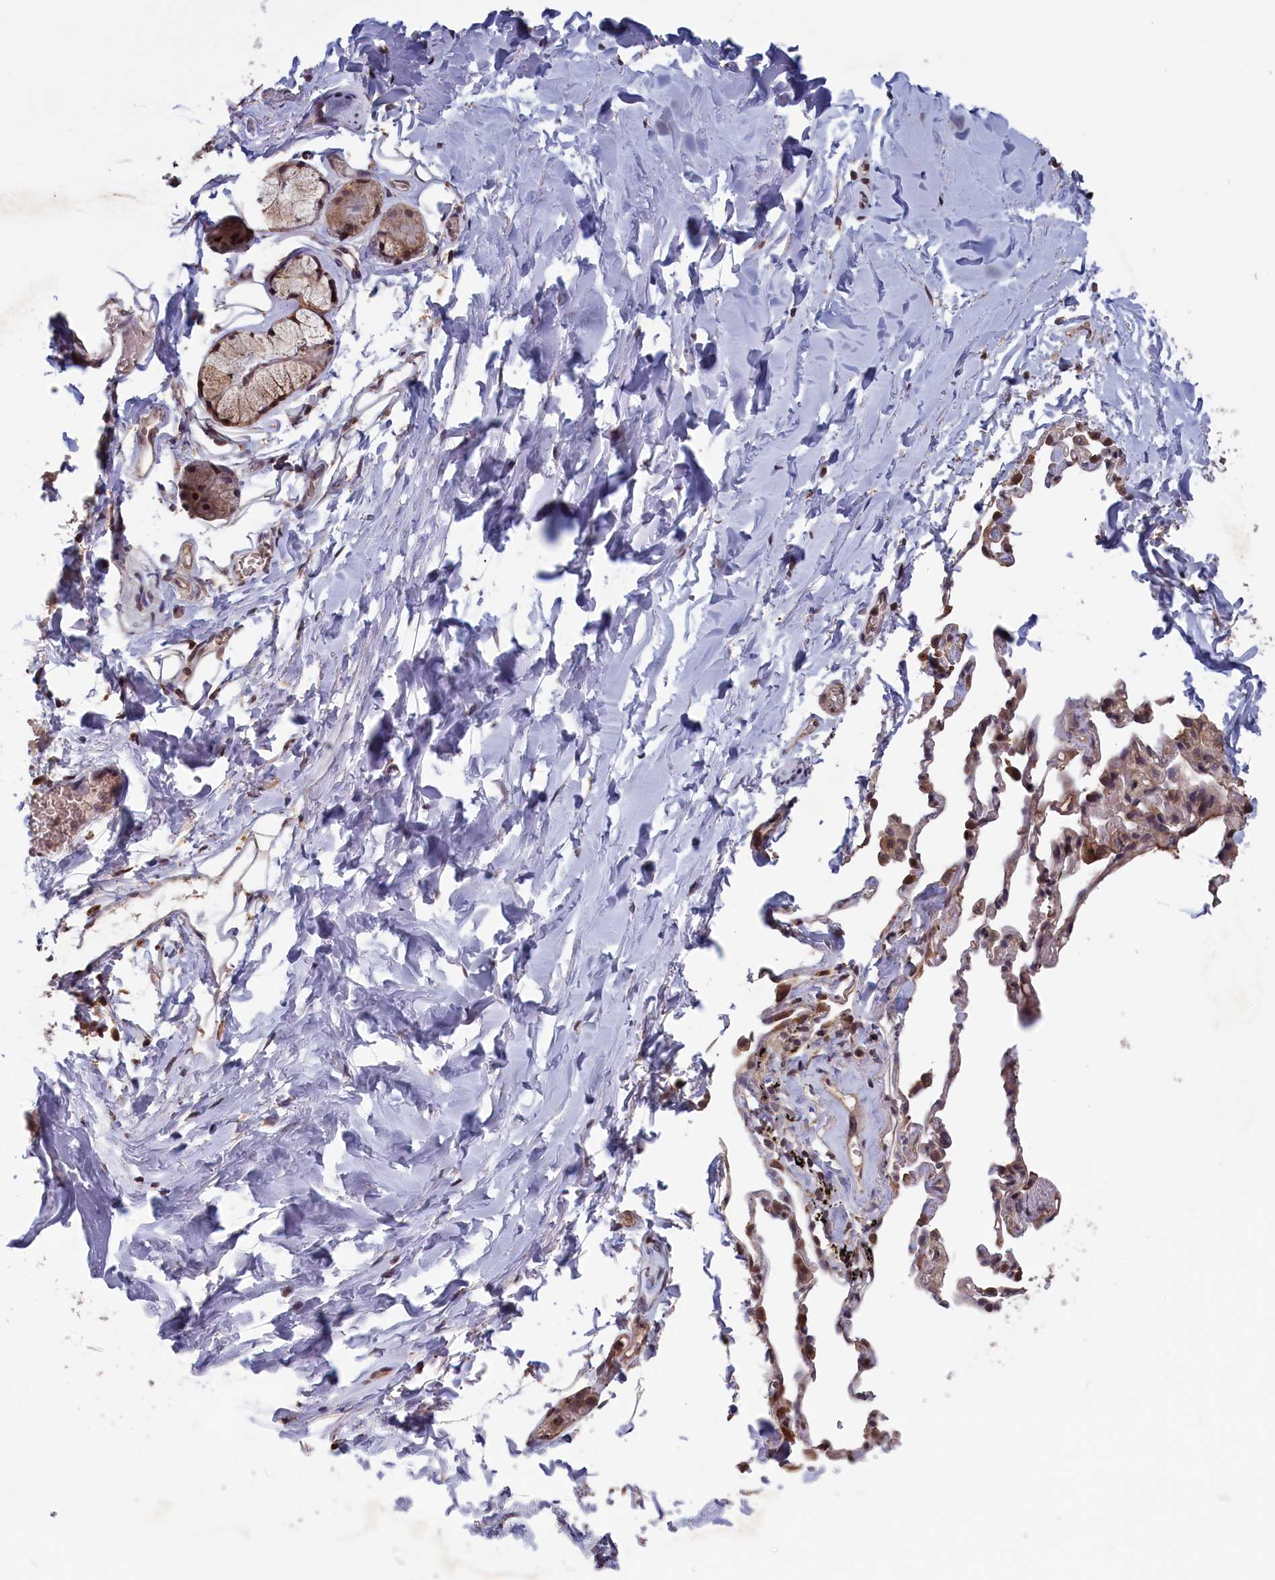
{"staining": {"intensity": "weak", "quantity": "25%-75%", "location": "cytoplasmic/membranous"}, "tissue": "adipose tissue", "cell_type": "Adipocytes", "image_type": "normal", "snomed": [{"axis": "morphology", "description": "Normal tissue, NOS"}, {"axis": "topography", "description": "Lymph node"}, {"axis": "topography", "description": "Bronchus"}], "caption": "Immunohistochemistry staining of unremarkable adipose tissue, which demonstrates low levels of weak cytoplasmic/membranous positivity in about 25%-75% of adipocytes indicating weak cytoplasmic/membranous protein staining. The staining was performed using DAB (brown) for protein detection and nuclei were counterstained in hematoxylin (blue).", "gene": "CACTIN", "patient": {"sex": "male", "age": 63}}